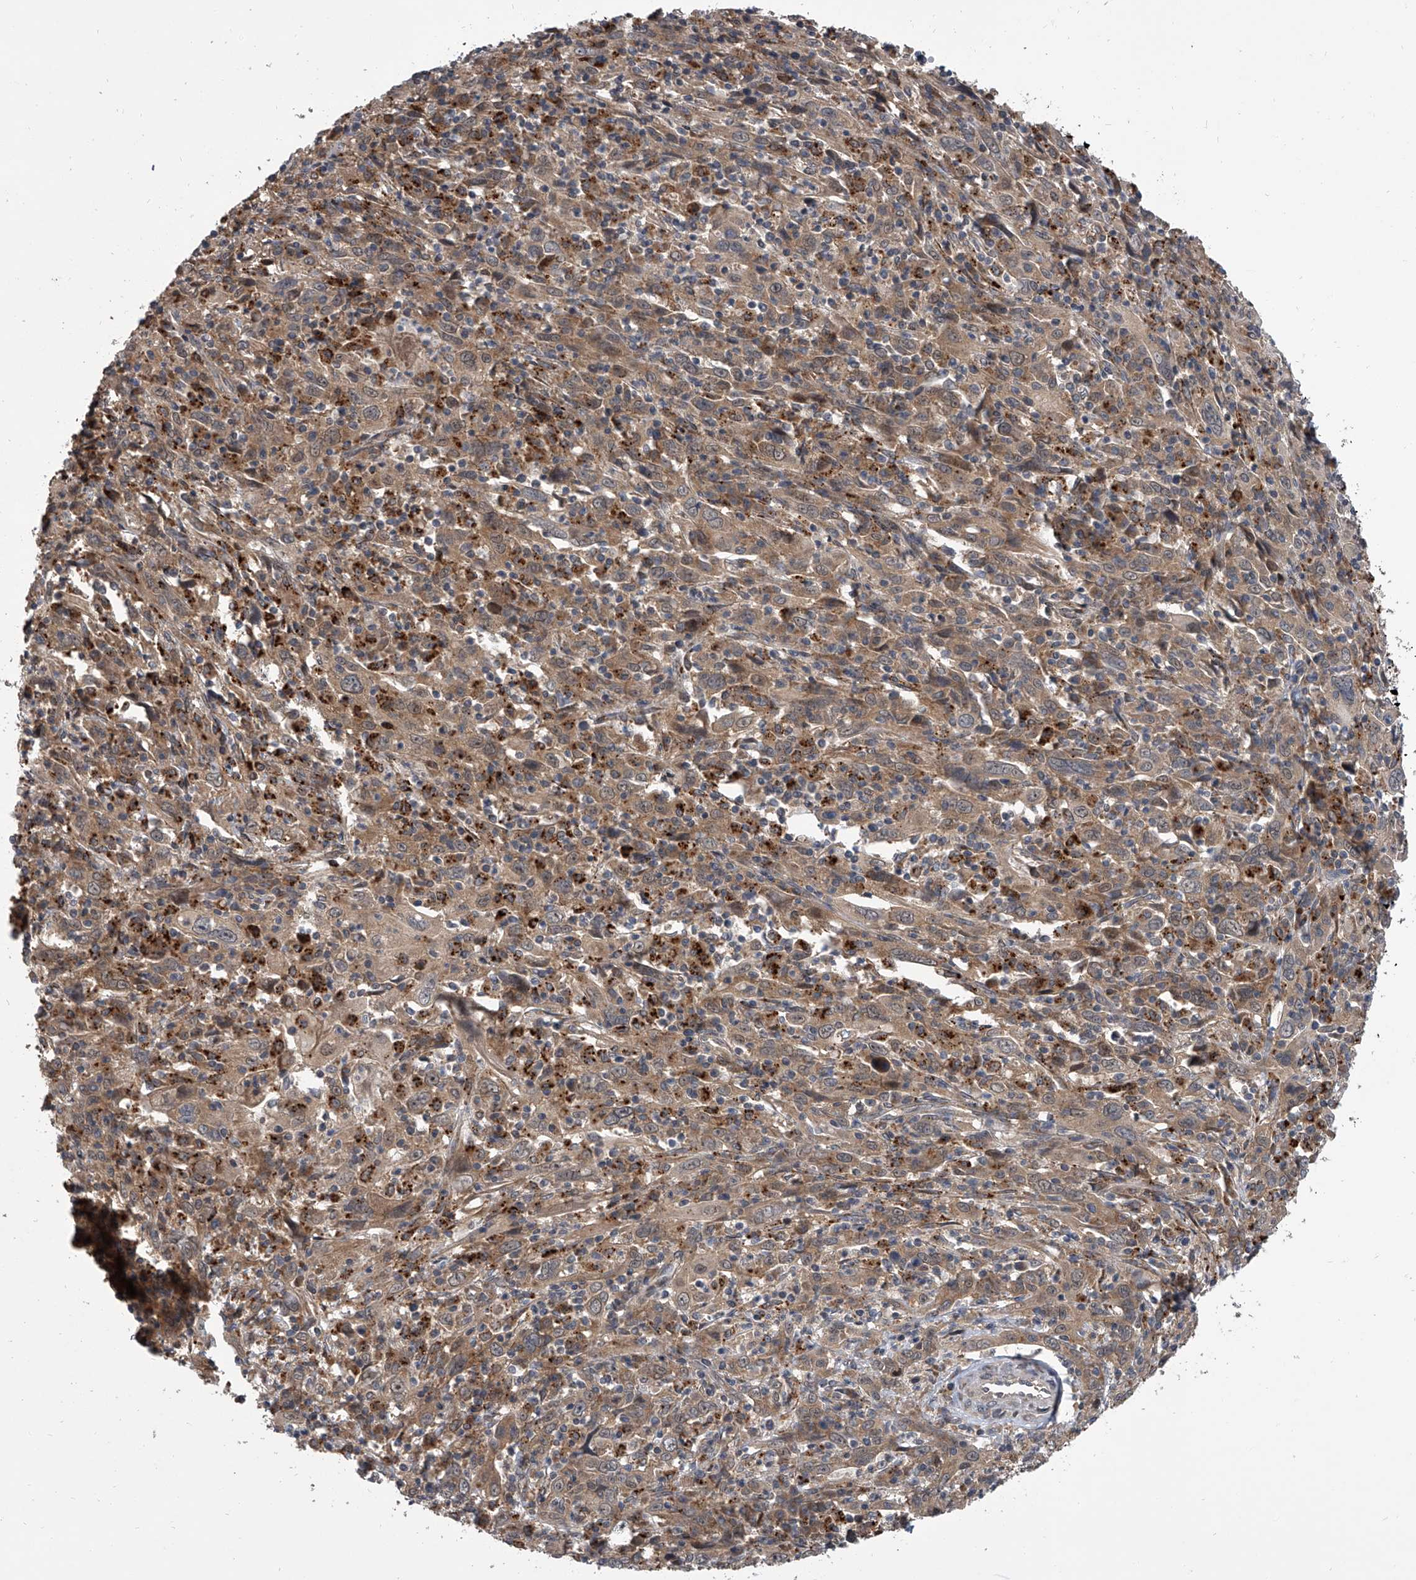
{"staining": {"intensity": "moderate", "quantity": ">75%", "location": "cytoplasmic/membranous"}, "tissue": "cervical cancer", "cell_type": "Tumor cells", "image_type": "cancer", "snomed": [{"axis": "morphology", "description": "Squamous cell carcinoma, NOS"}, {"axis": "topography", "description": "Cervix"}], "caption": "Protein expression analysis of squamous cell carcinoma (cervical) displays moderate cytoplasmic/membranous staining in about >75% of tumor cells. (brown staining indicates protein expression, while blue staining denotes nuclei).", "gene": "GEMIN8", "patient": {"sex": "female", "age": 46}}